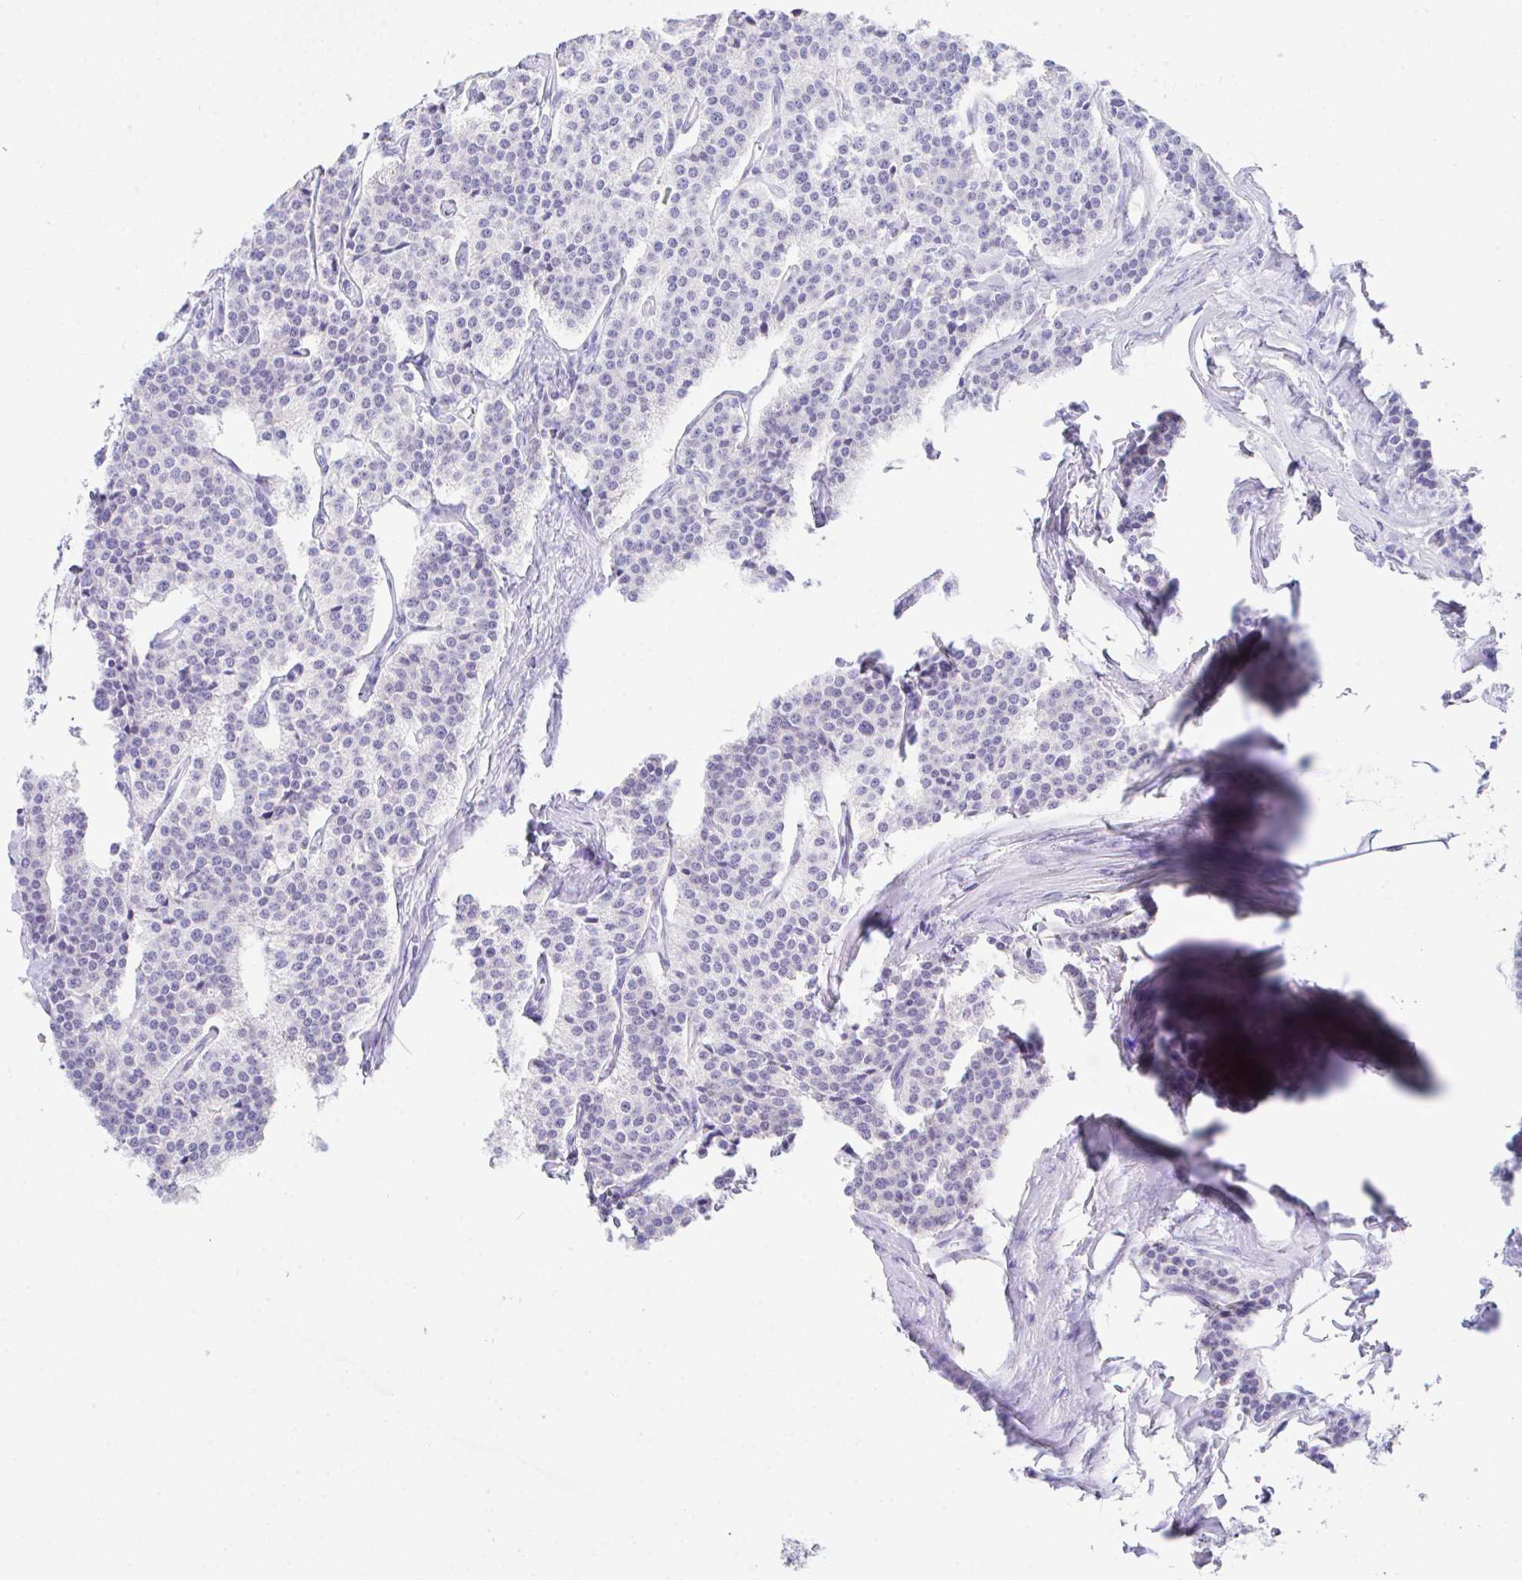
{"staining": {"intensity": "negative", "quantity": "none", "location": "none"}, "tissue": "carcinoid", "cell_type": "Tumor cells", "image_type": "cancer", "snomed": [{"axis": "morphology", "description": "Carcinoid, malignant, NOS"}, {"axis": "topography", "description": "Small intestine"}], "caption": "Histopathology image shows no significant protein expression in tumor cells of carcinoid. Brightfield microscopy of immunohistochemistry (IHC) stained with DAB (3,3'-diaminobenzidine) (brown) and hematoxylin (blue), captured at high magnification.", "gene": "HOXB4", "patient": {"sex": "male", "age": 63}}